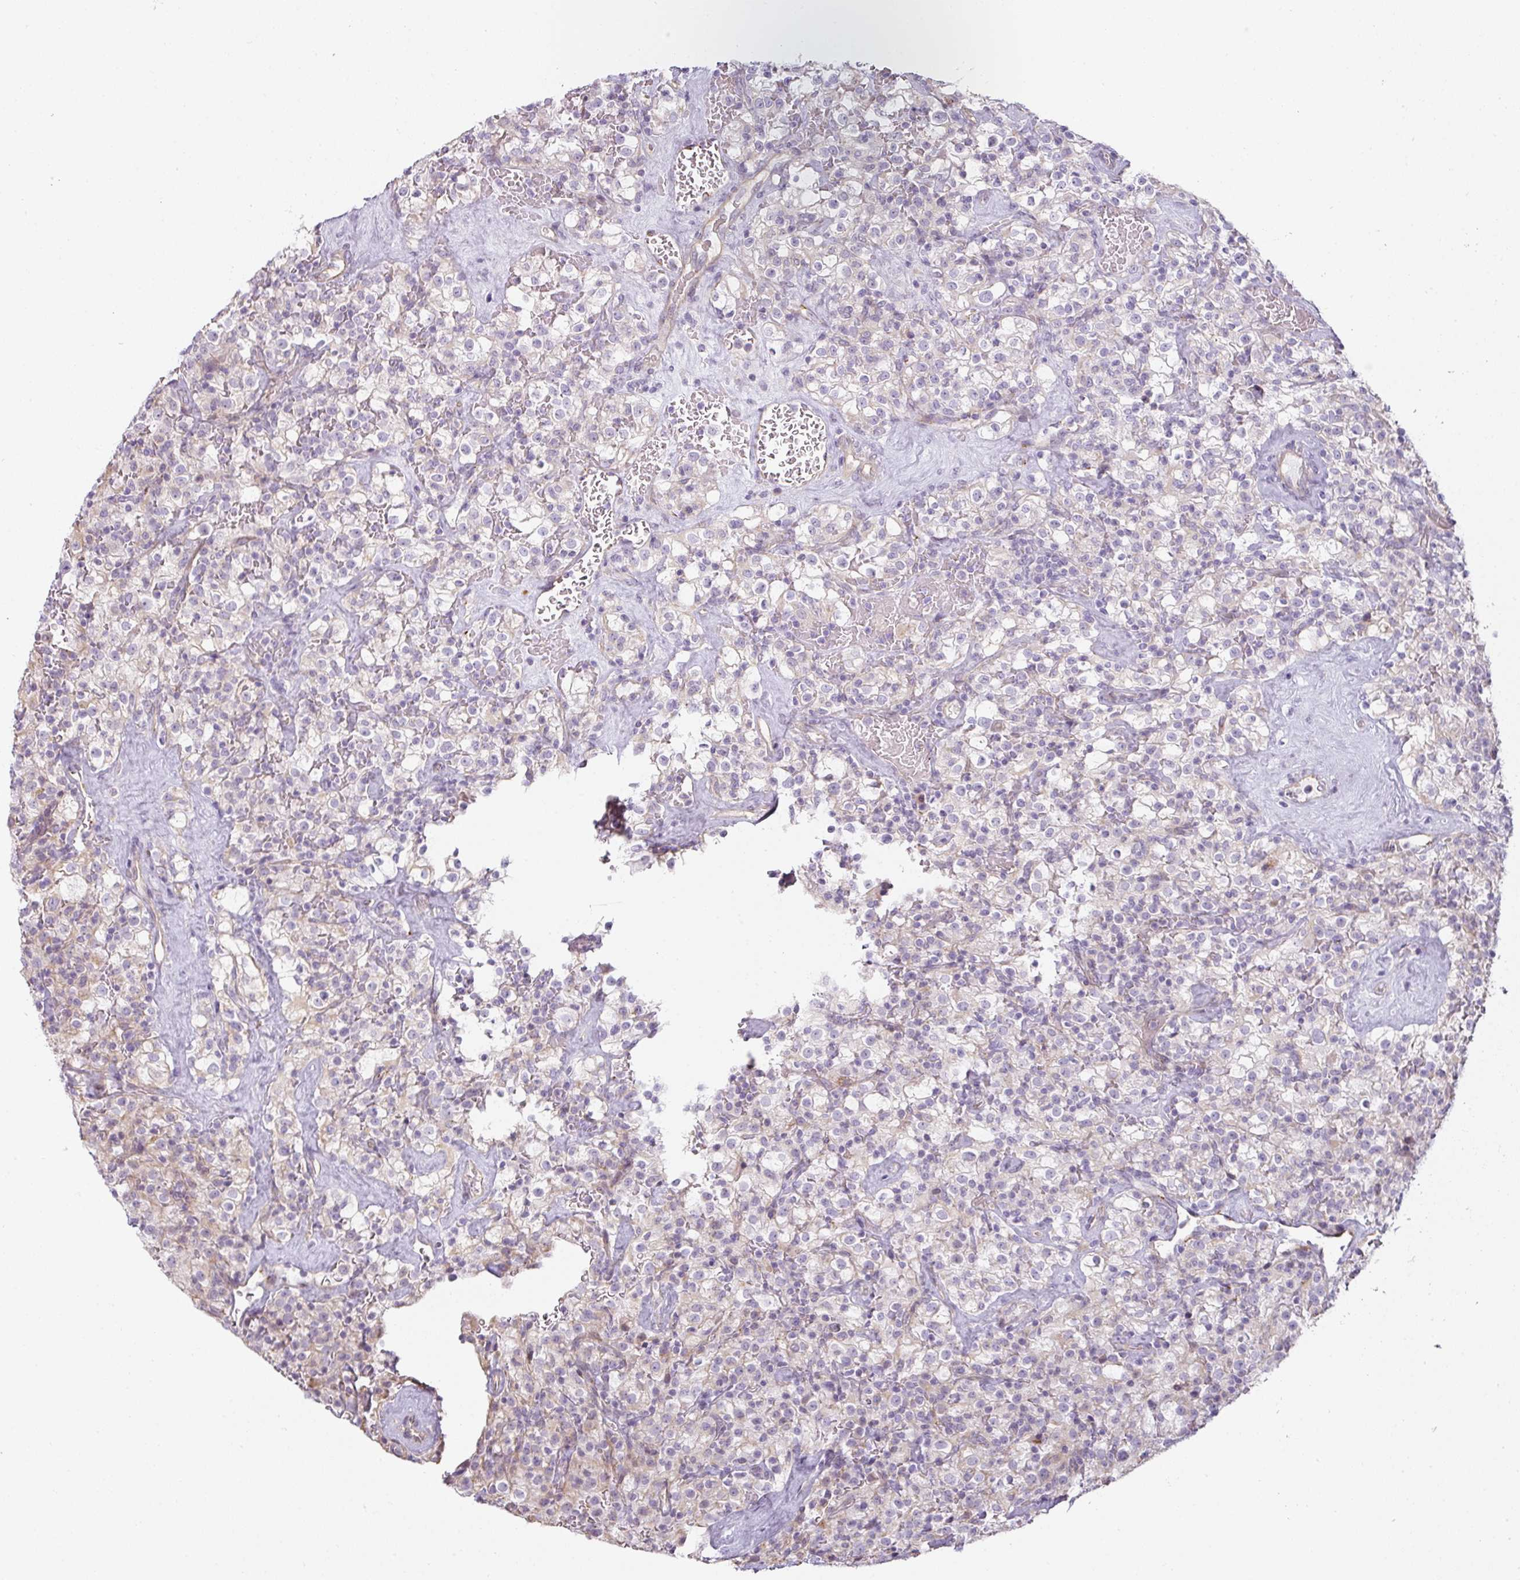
{"staining": {"intensity": "negative", "quantity": "none", "location": "none"}, "tissue": "renal cancer", "cell_type": "Tumor cells", "image_type": "cancer", "snomed": [{"axis": "morphology", "description": "Adenocarcinoma, NOS"}, {"axis": "topography", "description": "Kidney"}], "caption": "IHC image of neoplastic tissue: adenocarcinoma (renal) stained with DAB (3,3'-diaminobenzidine) shows no significant protein expression in tumor cells. The staining is performed using DAB brown chromogen with nuclei counter-stained in using hematoxylin.", "gene": "ATP8B2", "patient": {"sex": "female", "age": 74}}